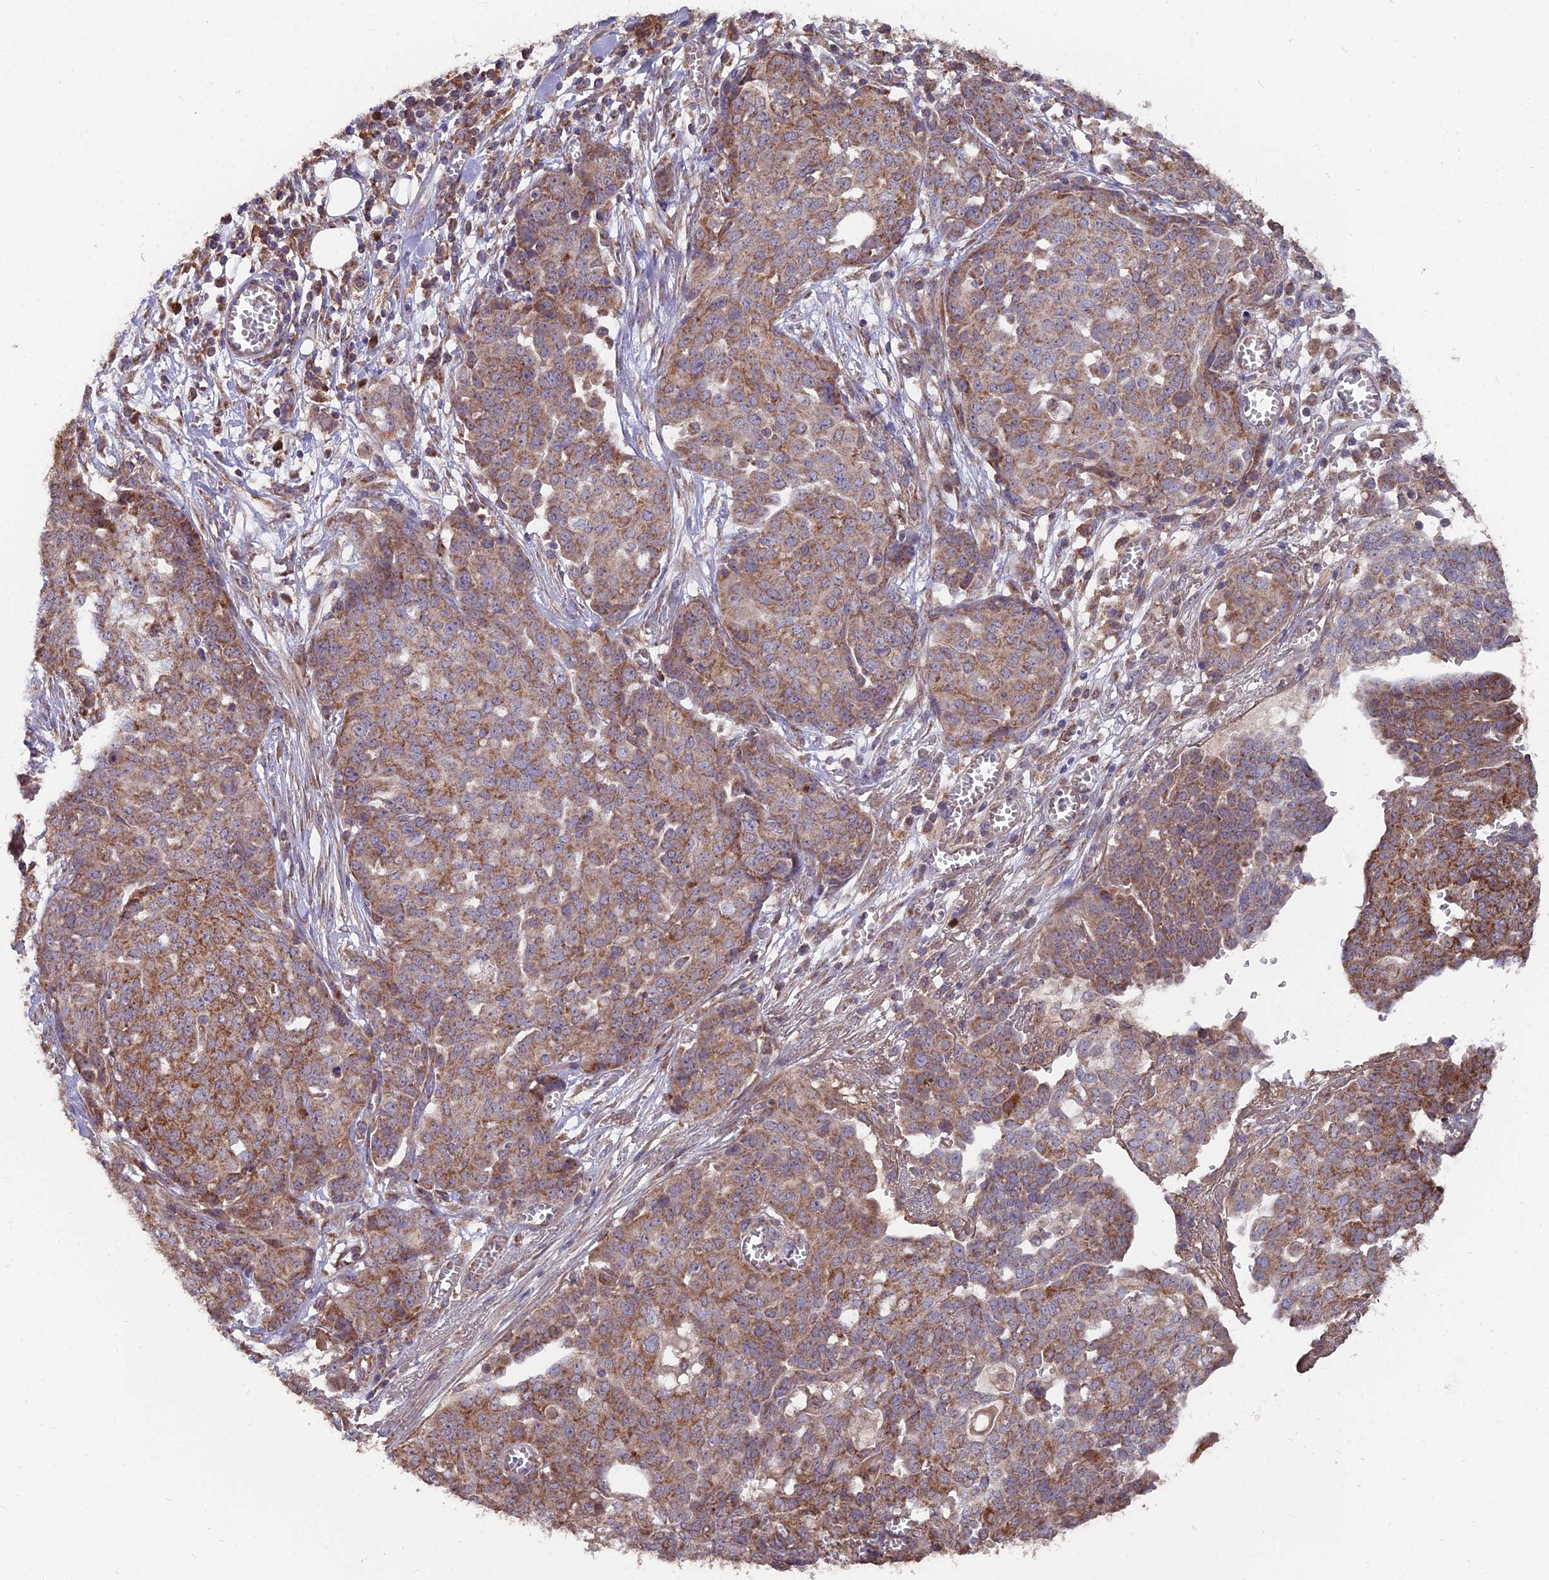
{"staining": {"intensity": "moderate", "quantity": ">75%", "location": "cytoplasmic/membranous"}, "tissue": "ovarian cancer", "cell_type": "Tumor cells", "image_type": "cancer", "snomed": [{"axis": "morphology", "description": "Cystadenocarcinoma, serous, NOS"}, {"axis": "topography", "description": "Soft tissue"}, {"axis": "topography", "description": "Ovary"}], "caption": "Protein staining by immunohistochemistry (IHC) reveals moderate cytoplasmic/membranous expression in about >75% of tumor cells in ovarian cancer (serous cystadenocarcinoma).", "gene": "IFT22", "patient": {"sex": "female", "age": 57}}